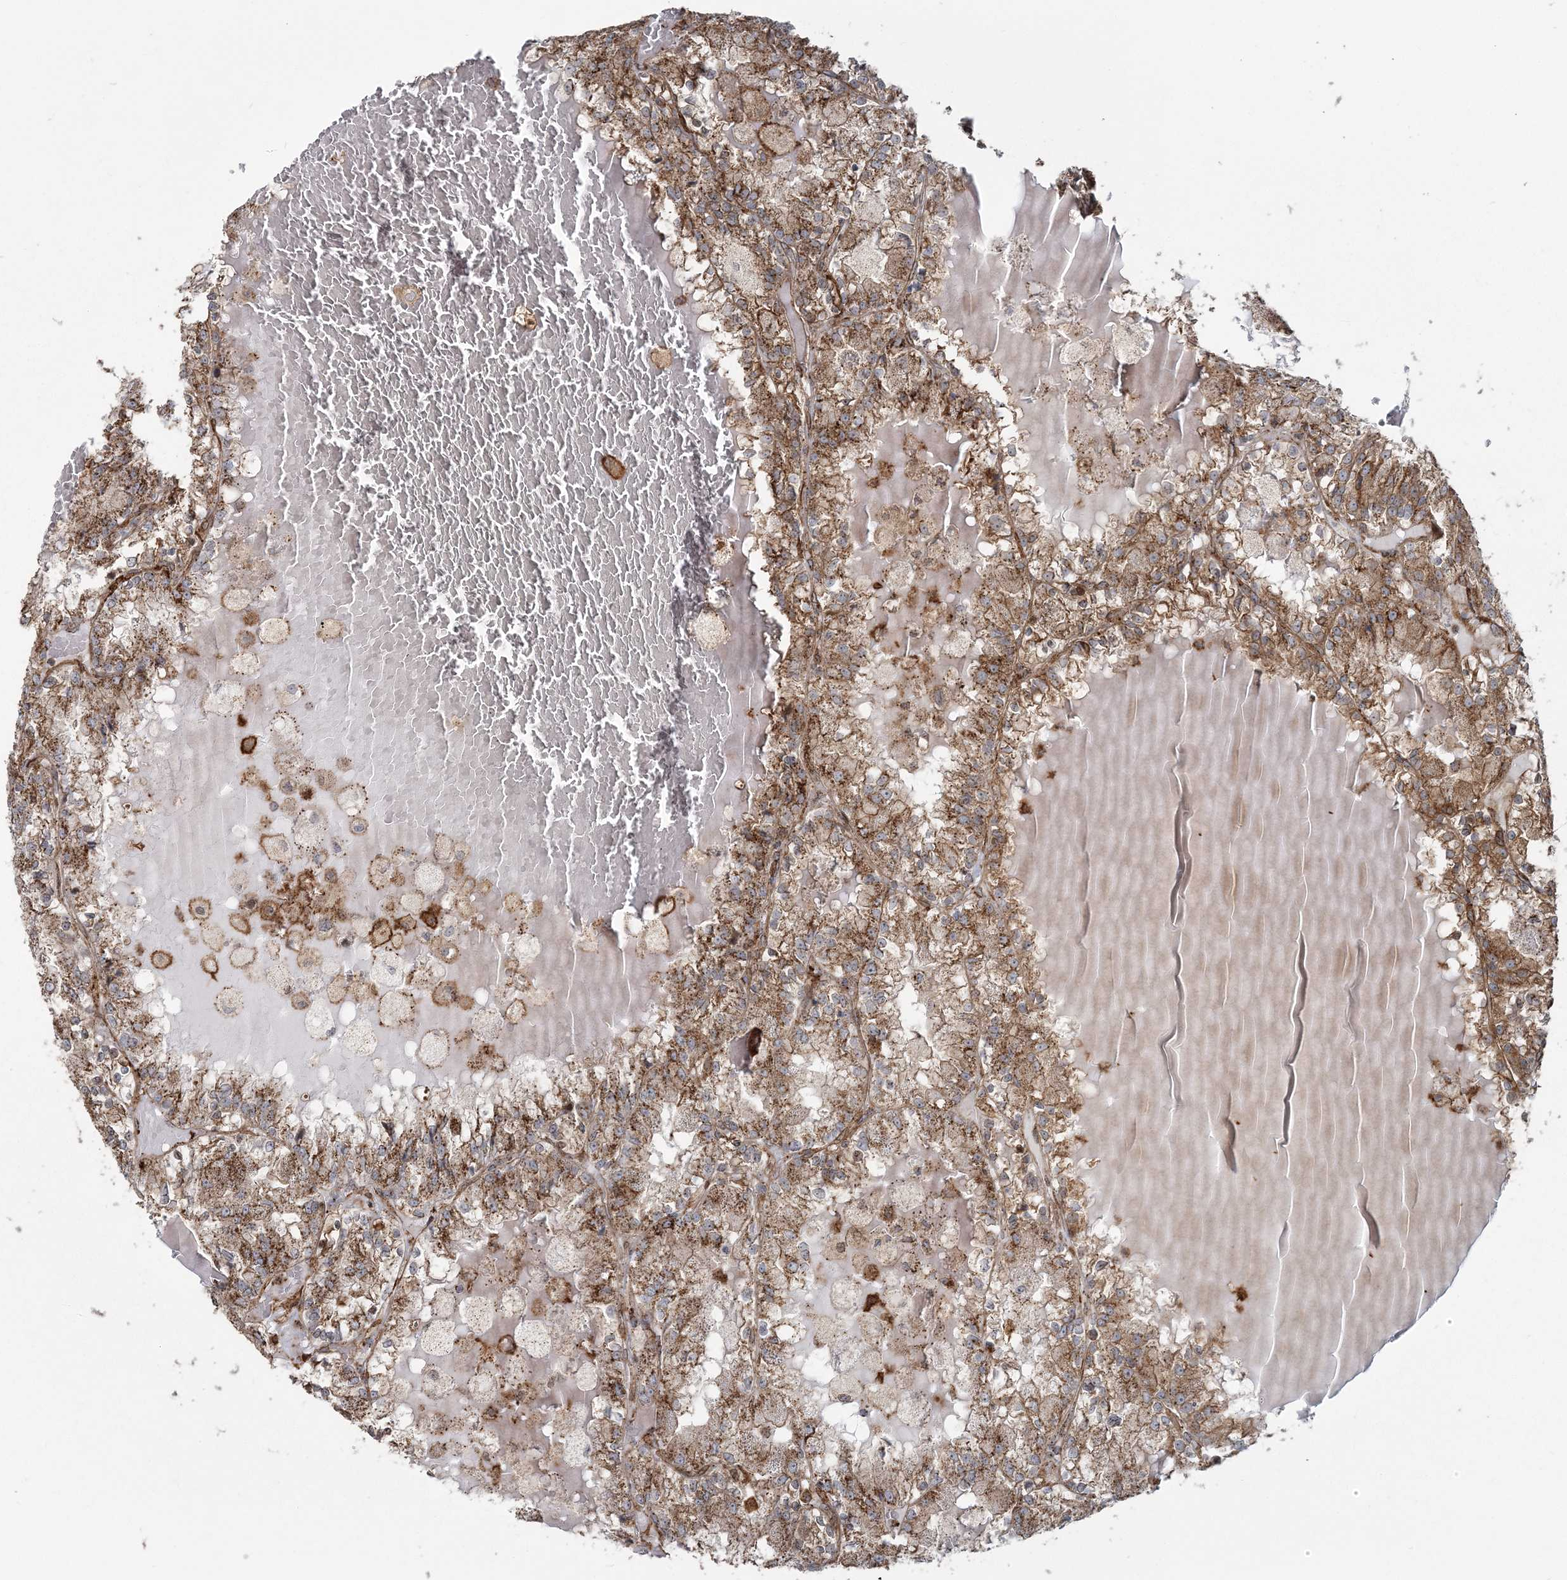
{"staining": {"intensity": "moderate", "quantity": ">75%", "location": "cytoplasmic/membranous"}, "tissue": "renal cancer", "cell_type": "Tumor cells", "image_type": "cancer", "snomed": [{"axis": "morphology", "description": "Adenocarcinoma, NOS"}, {"axis": "topography", "description": "Kidney"}], "caption": "A micrograph of human renal cancer stained for a protein shows moderate cytoplasmic/membranous brown staining in tumor cells.", "gene": "TRAF3IP2", "patient": {"sex": "female", "age": 56}}